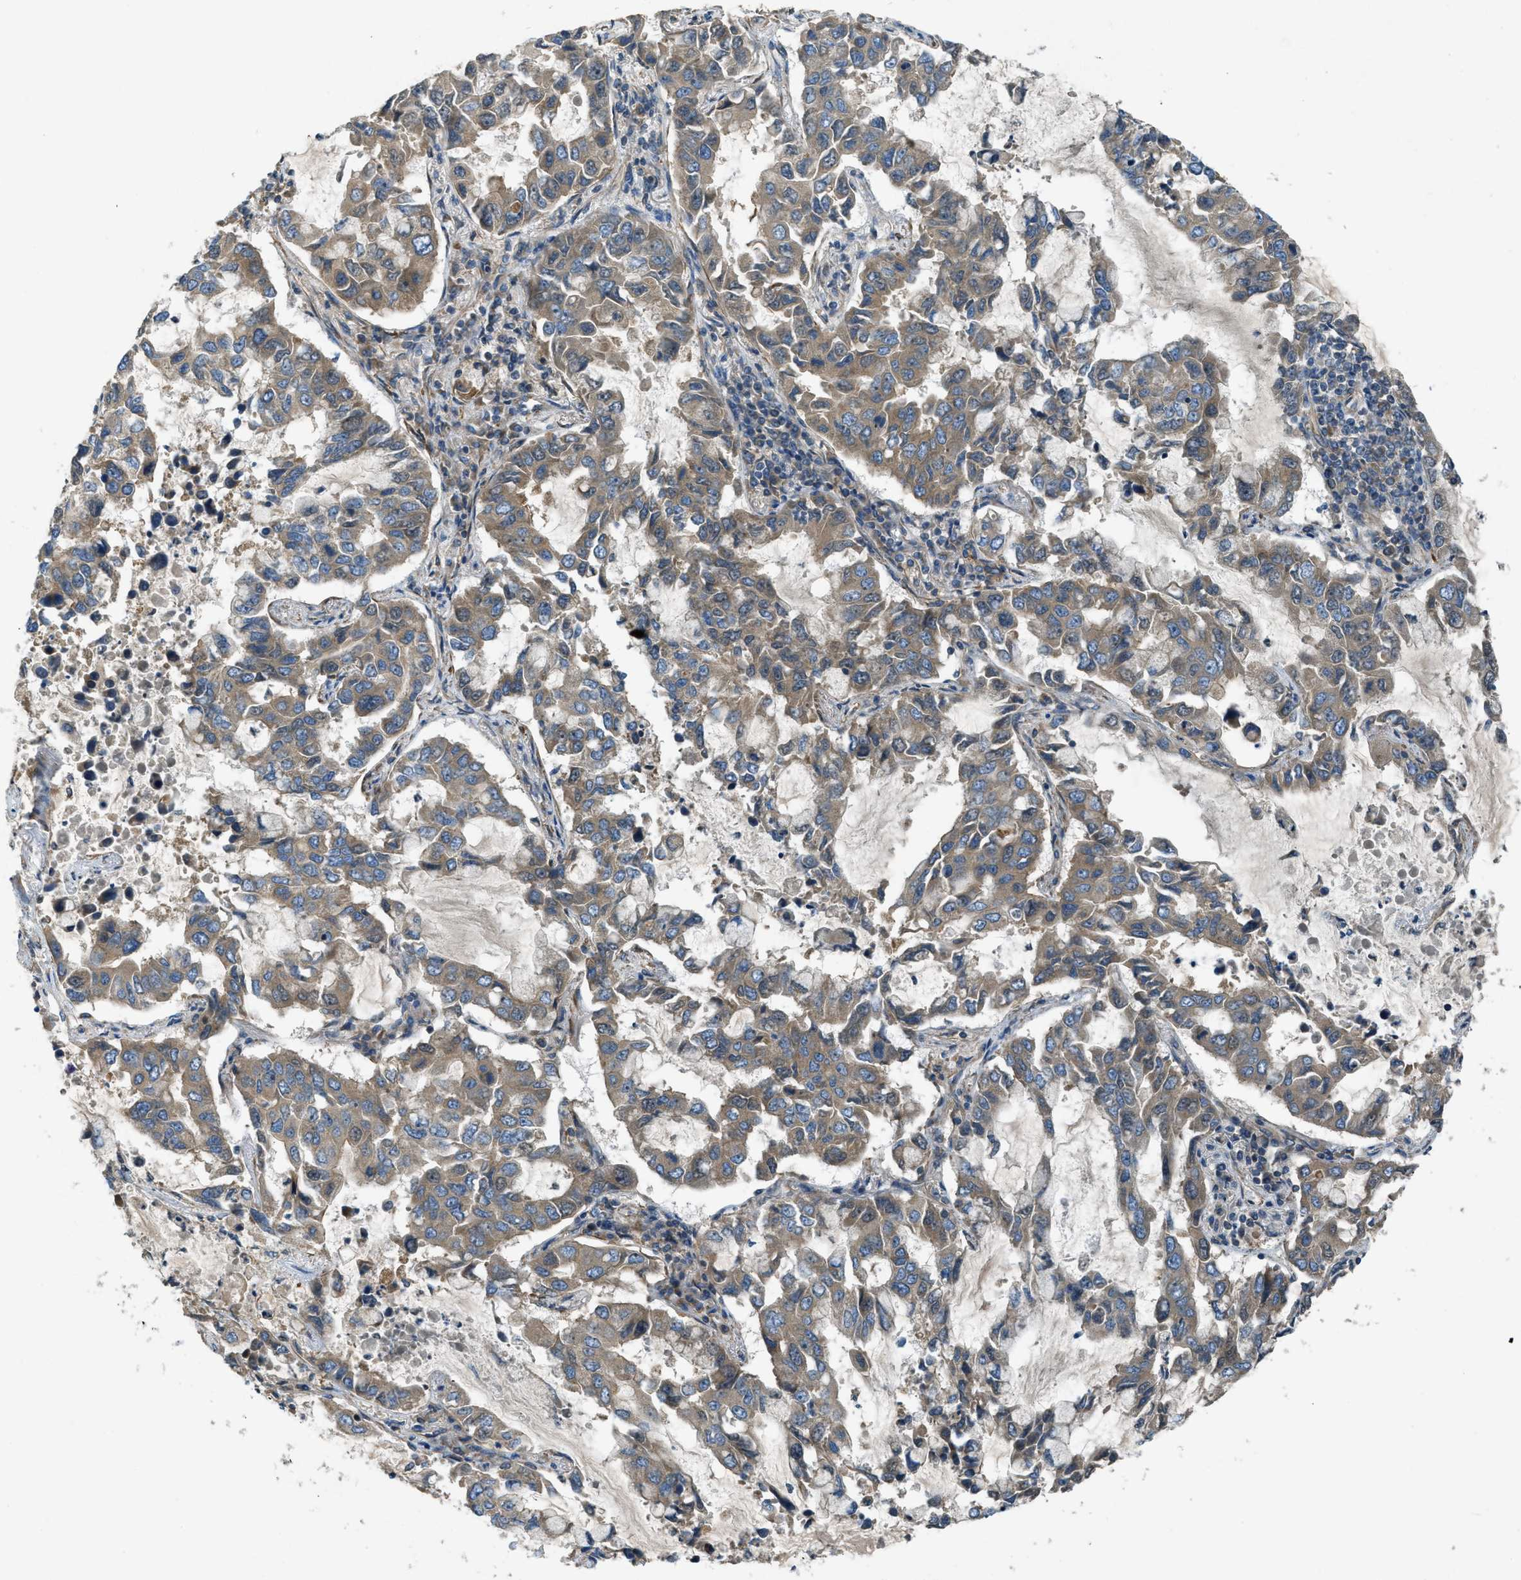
{"staining": {"intensity": "moderate", "quantity": ">75%", "location": "cytoplasmic/membranous"}, "tissue": "lung cancer", "cell_type": "Tumor cells", "image_type": "cancer", "snomed": [{"axis": "morphology", "description": "Adenocarcinoma, NOS"}, {"axis": "topography", "description": "Lung"}], "caption": "This is a photomicrograph of immunohistochemistry staining of lung adenocarcinoma, which shows moderate expression in the cytoplasmic/membranous of tumor cells.", "gene": "VEZT", "patient": {"sex": "male", "age": 64}}